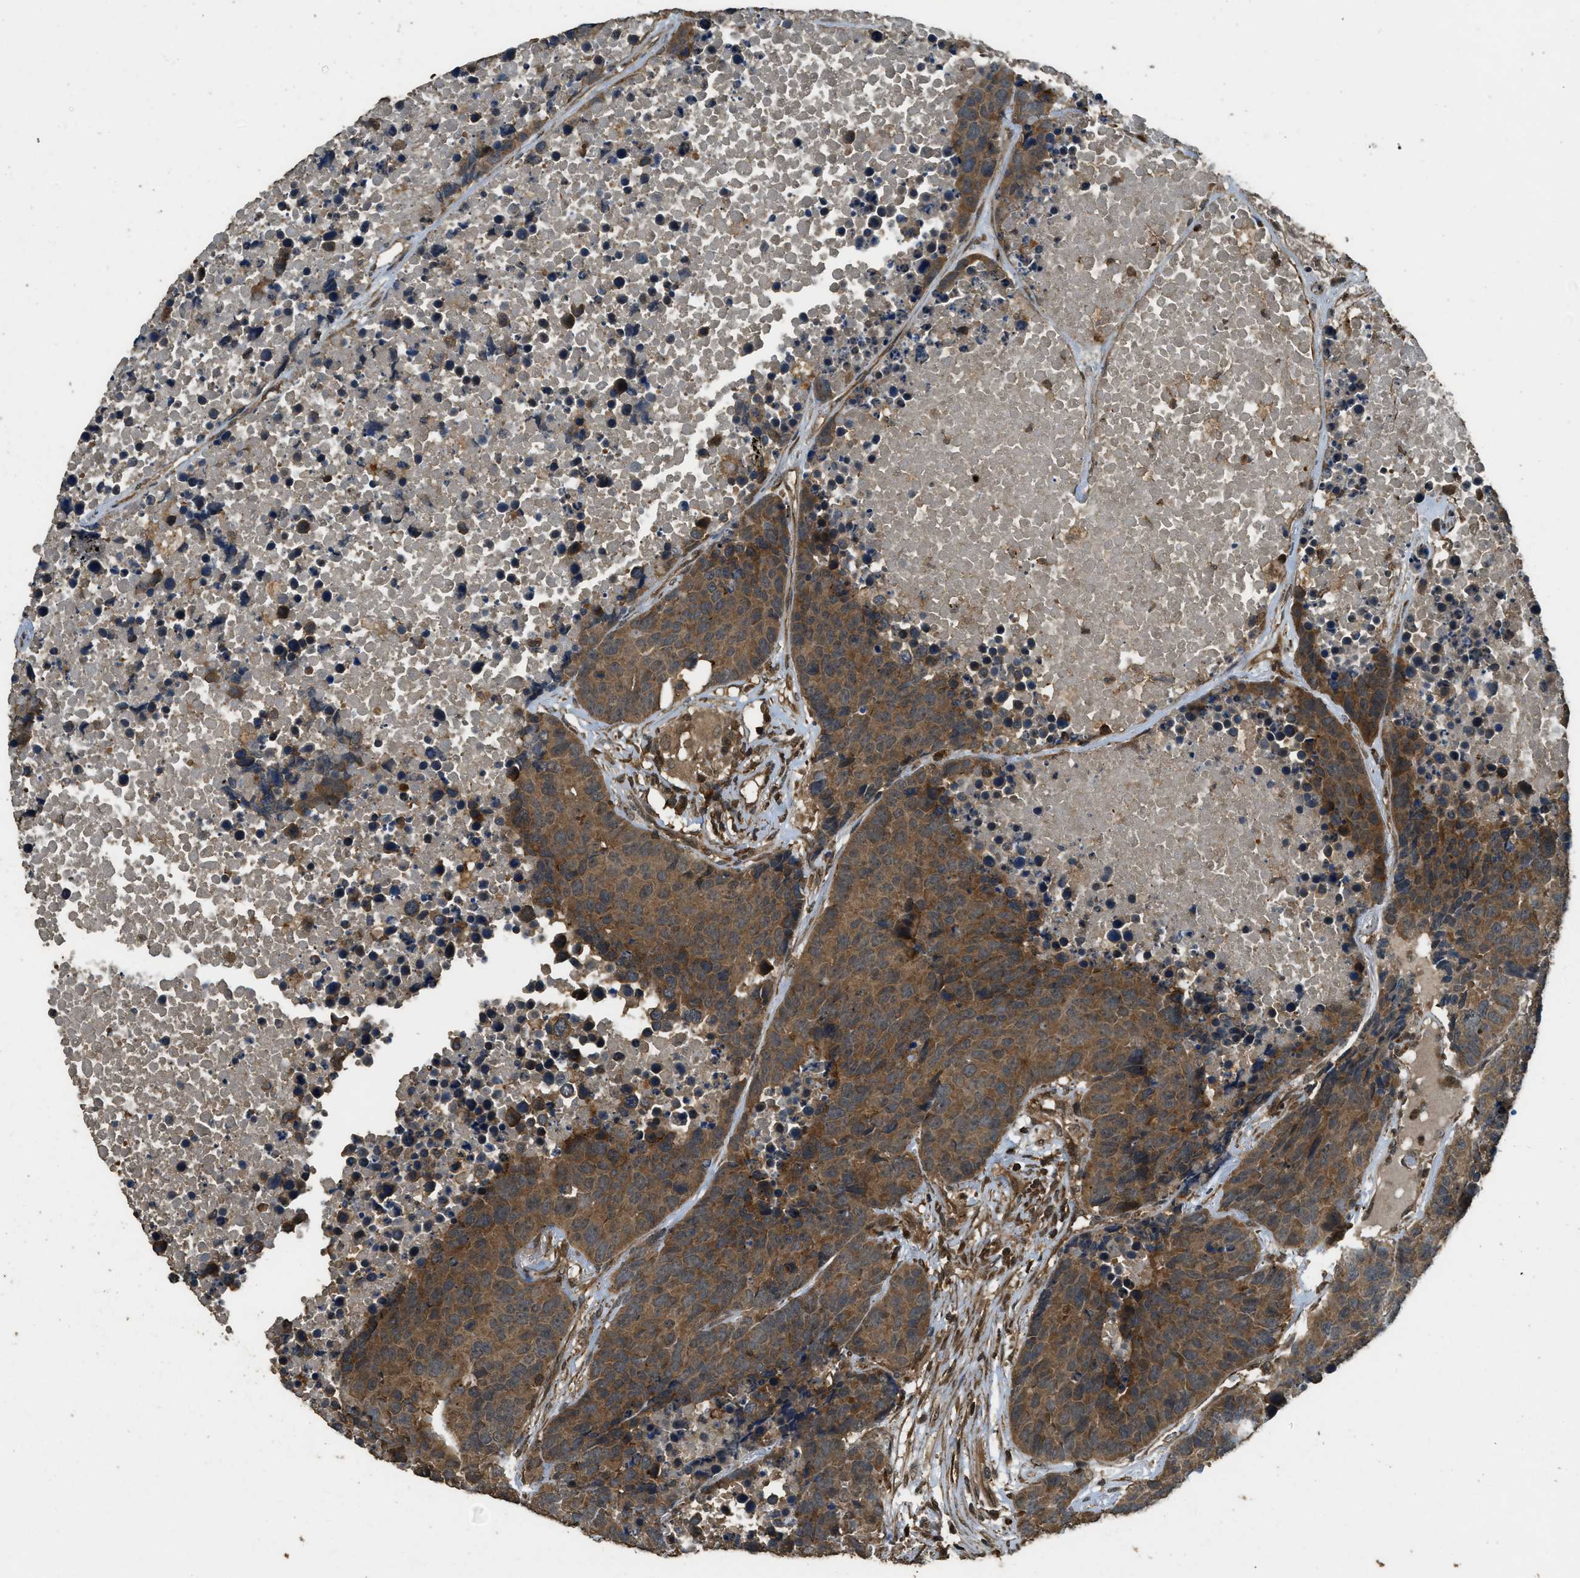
{"staining": {"intensity": "moderate", "quantity": ">75%", "location": "cytoplasmic/membranous"}, "tissue": "carcinoid", "cell_type": "Tumor cells", "image_type": "cancer", "snomed": [{"axis": "morphology", "description": "Carcinoid, malignant, NOS"}, {"axis": "topography", "description": "Lung"}], "caption": "Protein staining of carcinoid tissue displays moderate cytoplasmic/membranous staining in about >75% of tumor cells. (IHC, brightfield microscopy, high magnification).", "gene": "PPP6R3", "patient": {"sex": "male", "age": 60}}